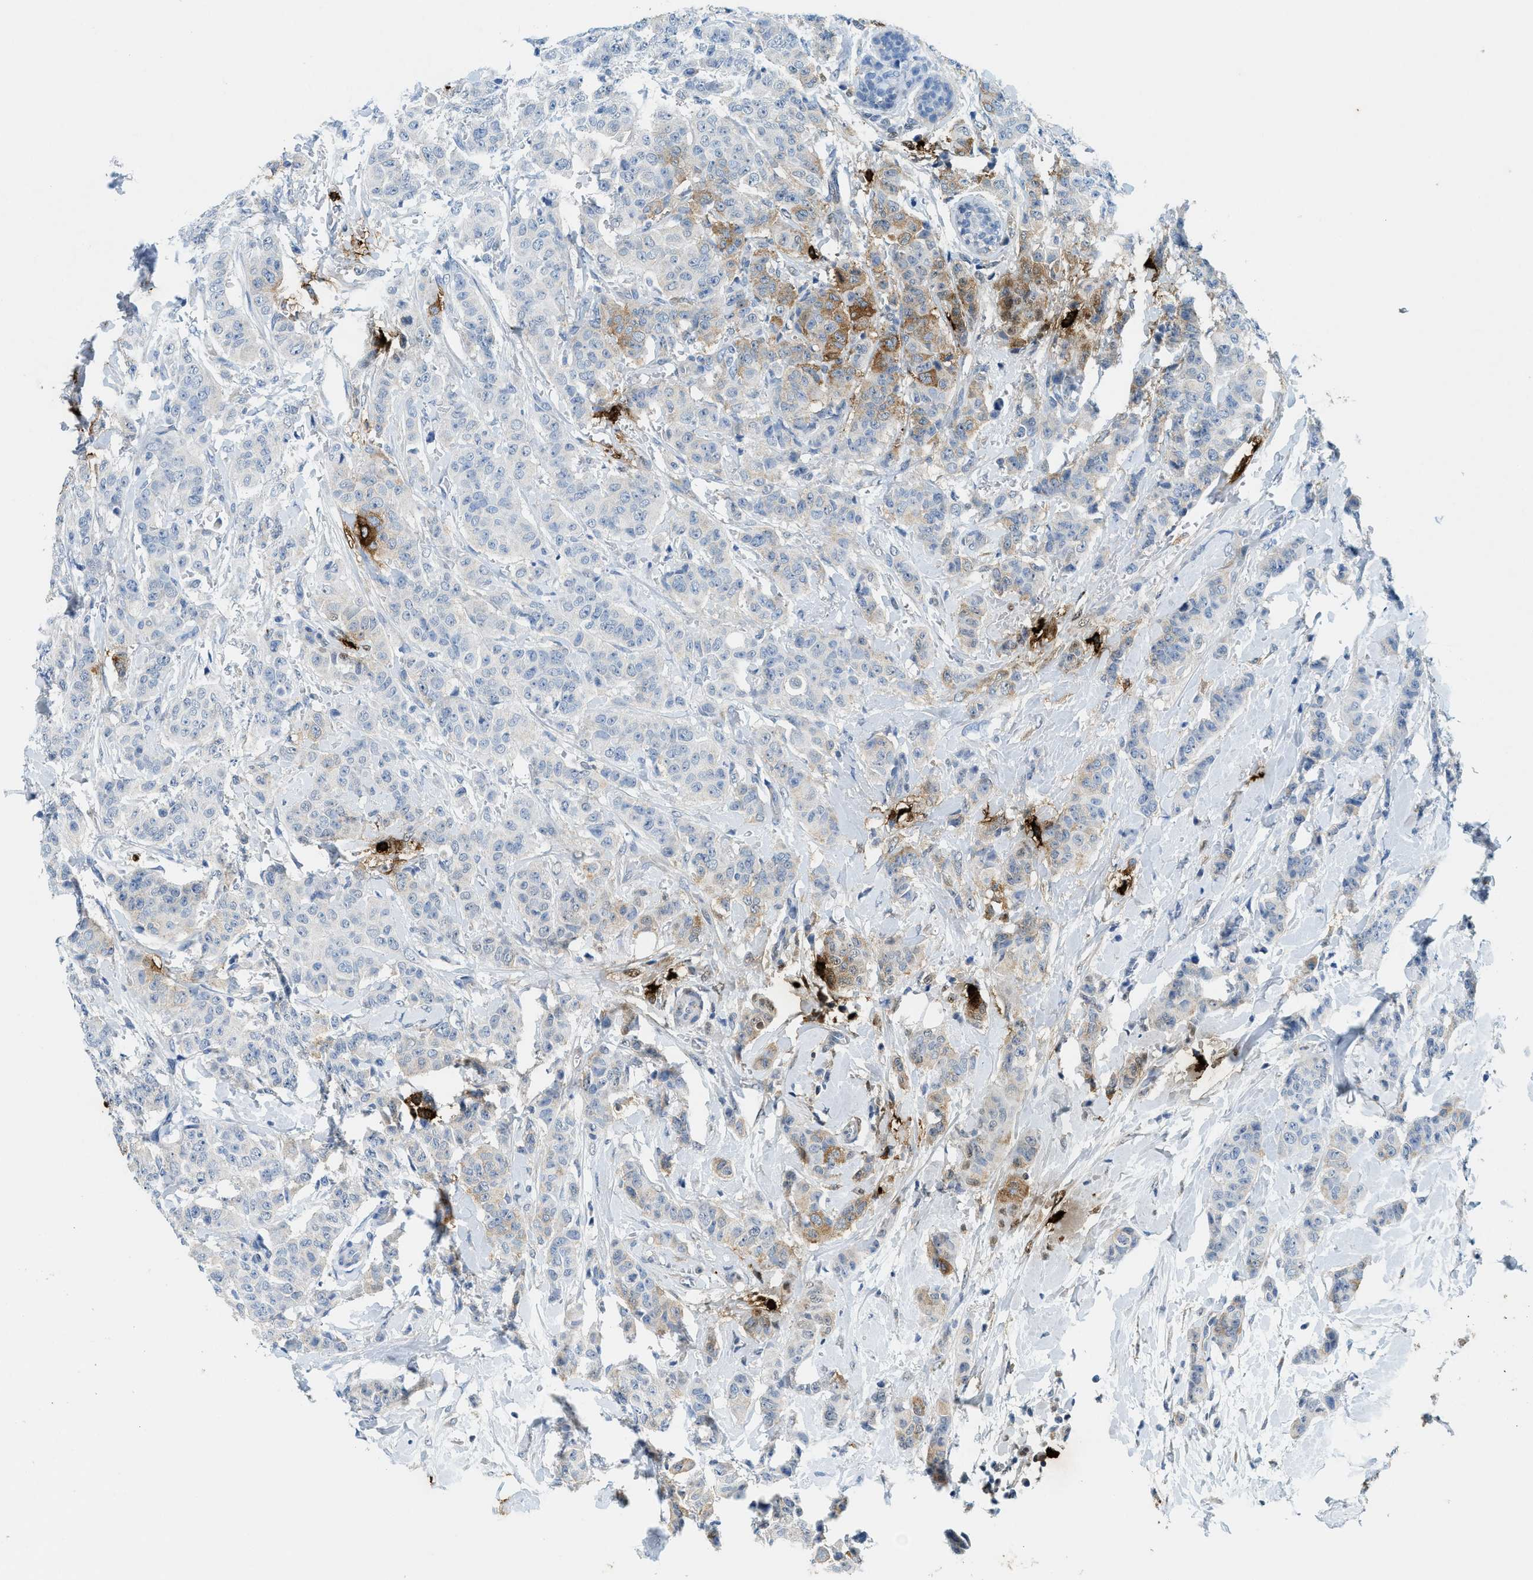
{"staining": {"intensity": "moderate", "quantity": "<25%", "location": "cytoplasmic/membranous"}, "tissue": "breast cancer", "cell_type": "Tumor cells", "image_type": "cancer", "snomed": [{"axis": "morphology", "description": "Normal tissue, NOS"}, {"axis": "morphology", "description": "Duct carcinoma"}, {"axis": "topography", "description": "Breast"}], "caption": "Tumor cells display low levels of moderate cytoplasmic/membranous positivity in about <25% of cells in breast cancer.", "gene": "TPSAB1", "patient": {"sex": "female", "age": 40}}